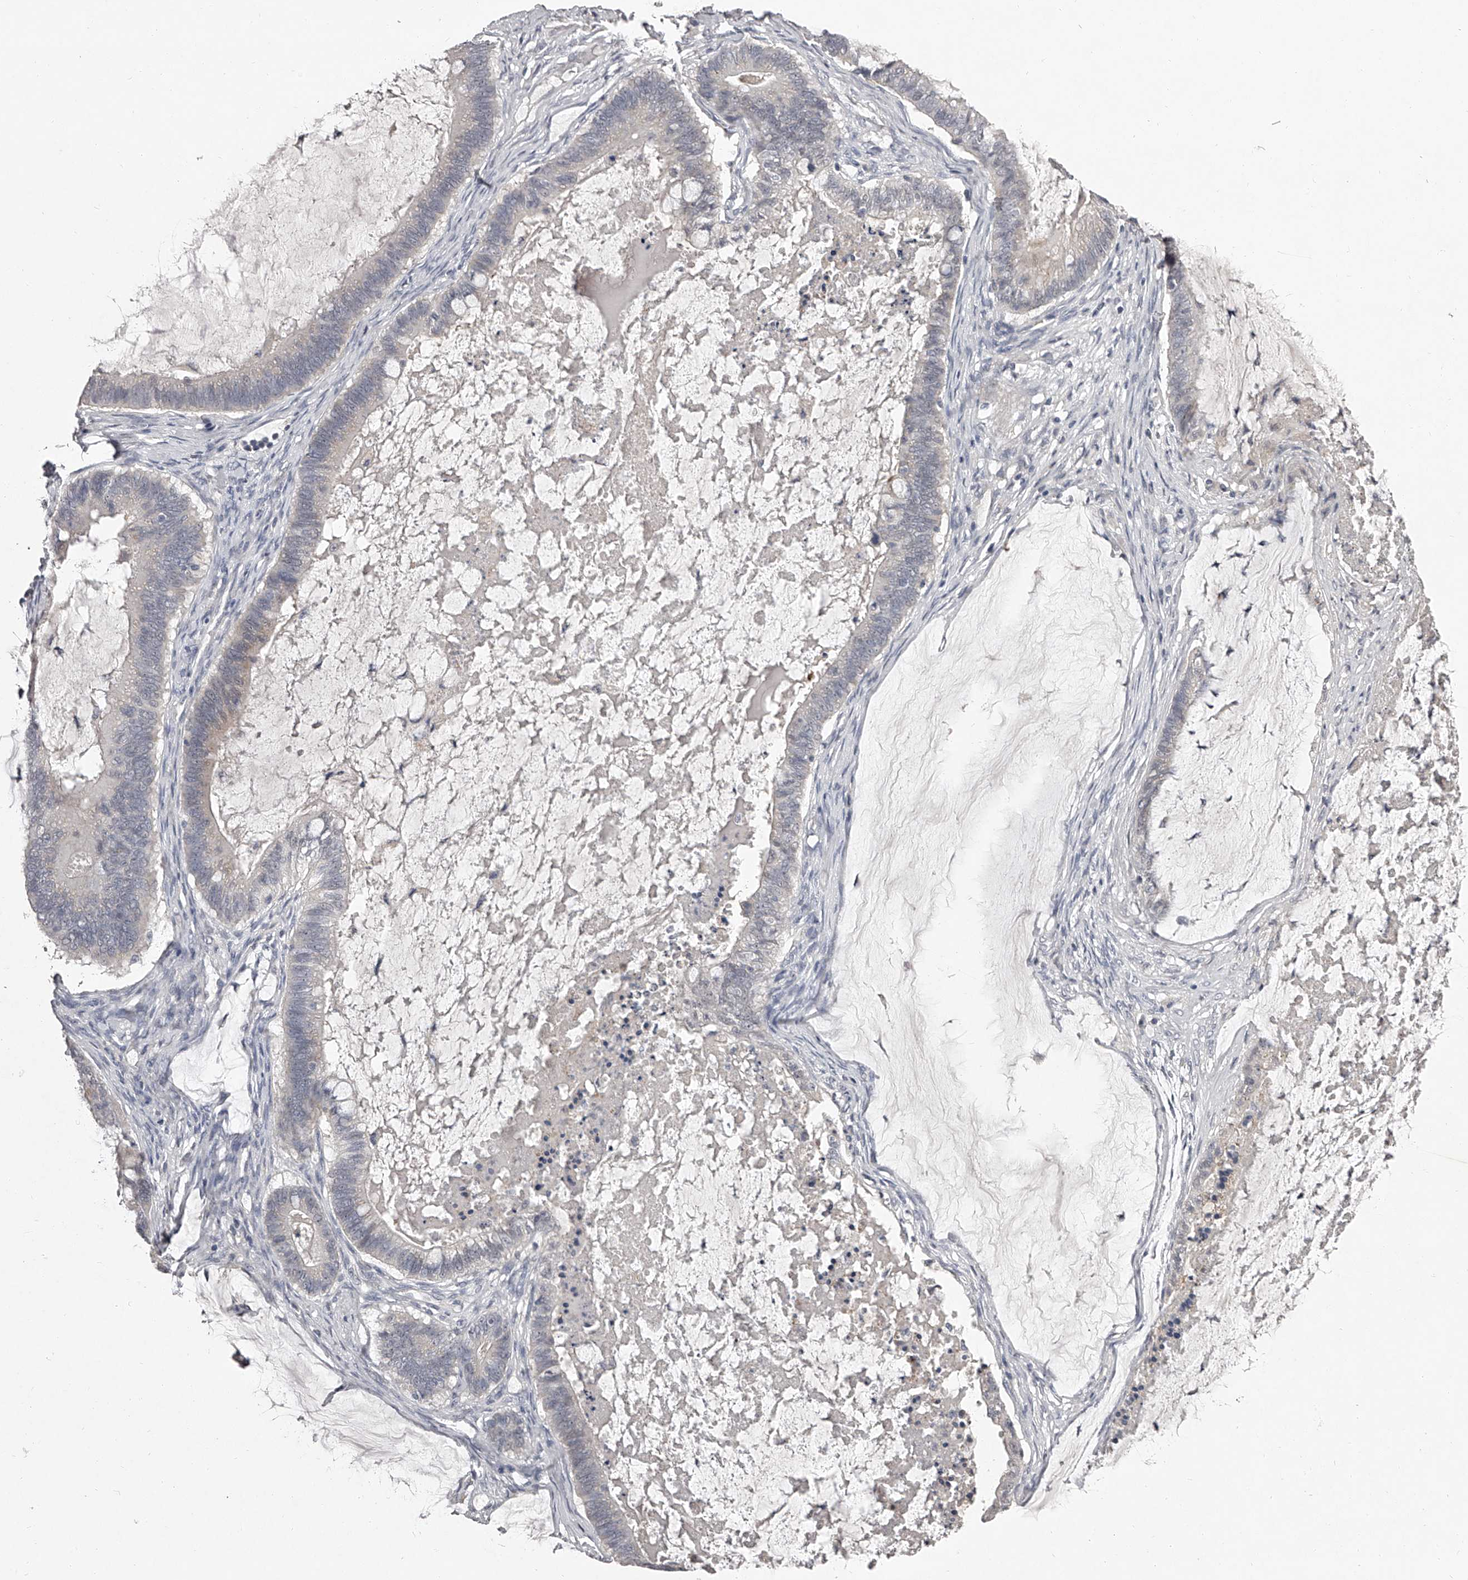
{"staining": {"intensity": "negative", "quantity": "none", "location": "none"}, "tissue": "ovarian cancer", "cell_type": "Tumor cells", "image_type": "cancer", "snomed": [{"axis": "morphology", "description": "Cystadenocarcinoma, mucinous, NOS"}, {"axis": "topography", "description": "Ovary"}], "caption": "Immunohistochemical staining of human ovarian mucinous cystadenocarcinoma displays no significant expression in tumor cells. Nuclei are stained in blue.", "gene": "NT5DC1", "patient": {"sex": "female", "age": 61}}